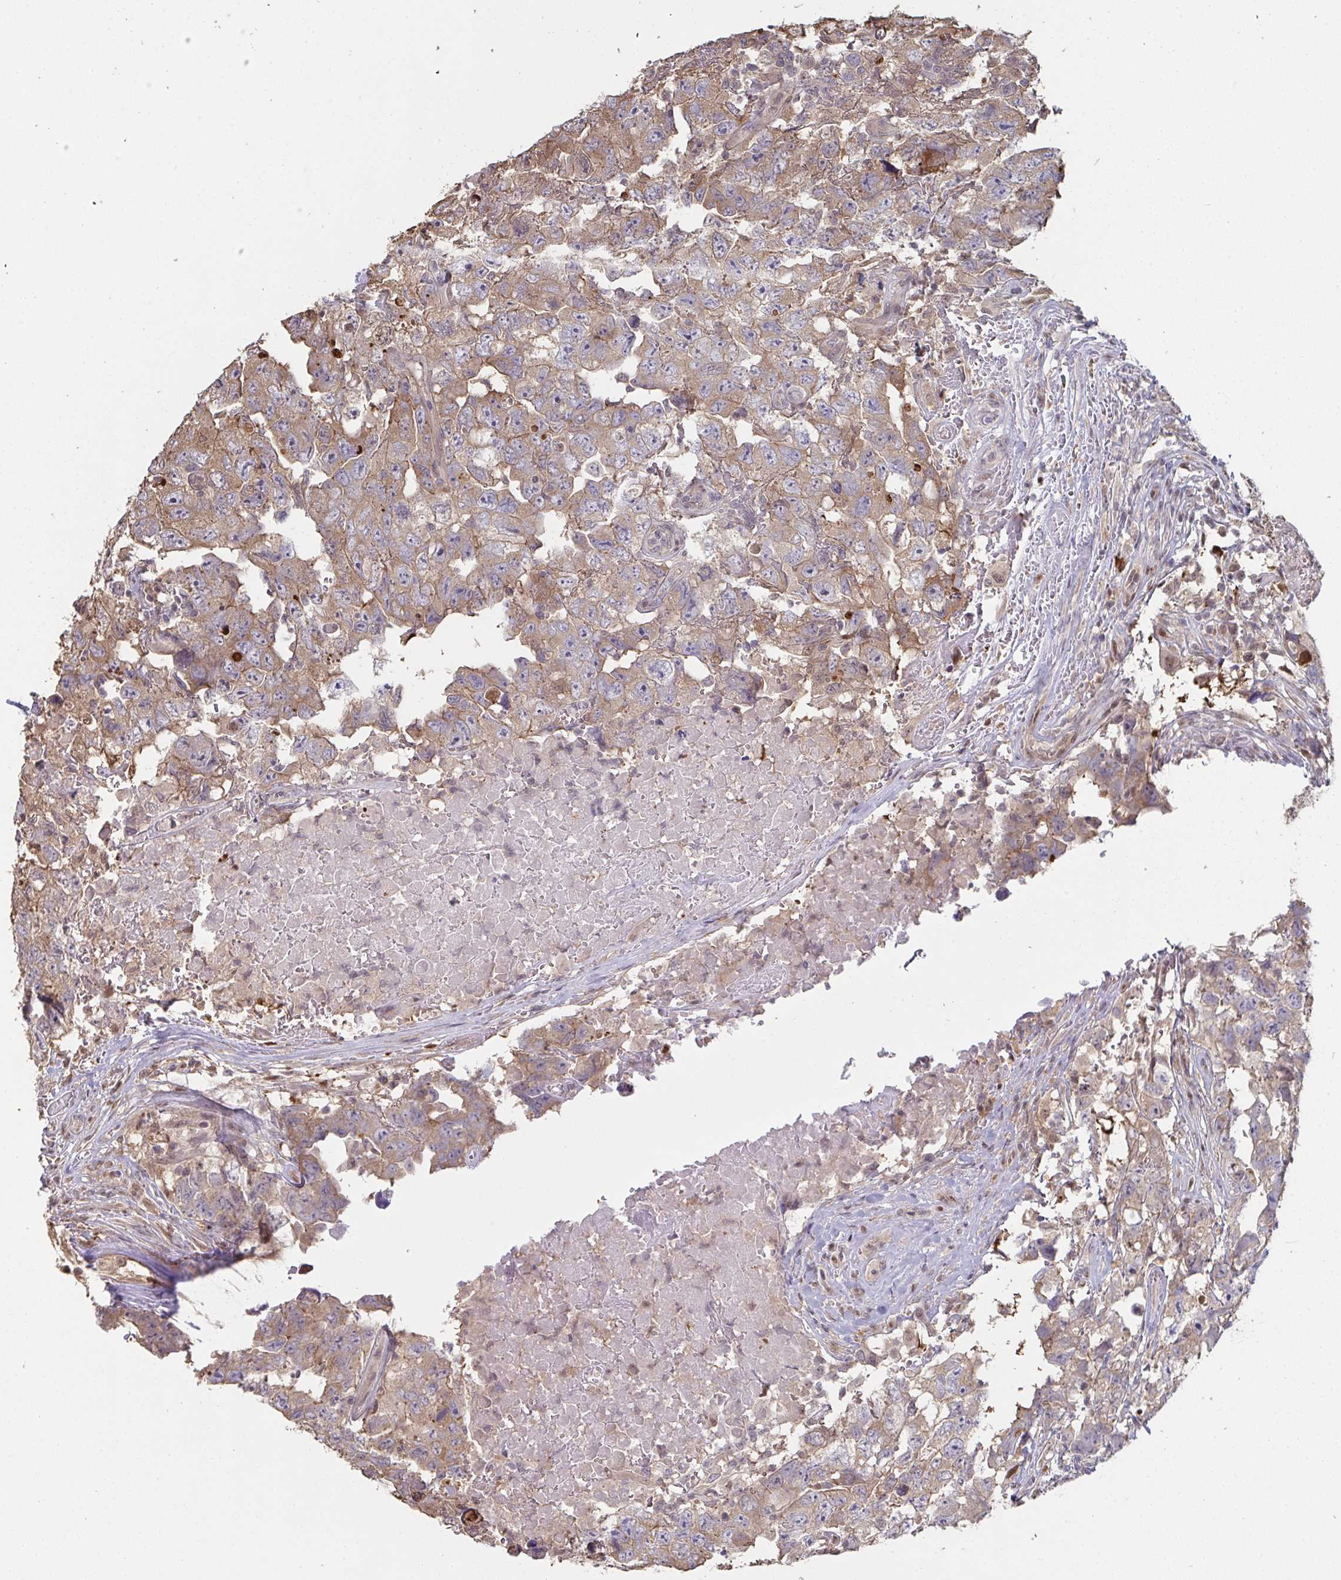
{"staining": {"intensity": "moderate", "quantity": ">75%", "location": "cytoplasmic/membranous"}, "tissue": "testis cancer", "cell_type": "Tumor cells", "image_type": "cancer", "snomed": [{"axis": "morphology", "description": "Carcinoma, Embryonal, NOS"}, {"axis": "topography", "description": "Testis"}], "caption": "An image showing moderate cytoplasmic/membranous staining in approximately >75% of tumor cells in testis cancer (embryonal carcinoma), as visualized by brown immunohistochemical staining.", "gene": "ACD", "patient": {"sex": "male", "age": 22}}